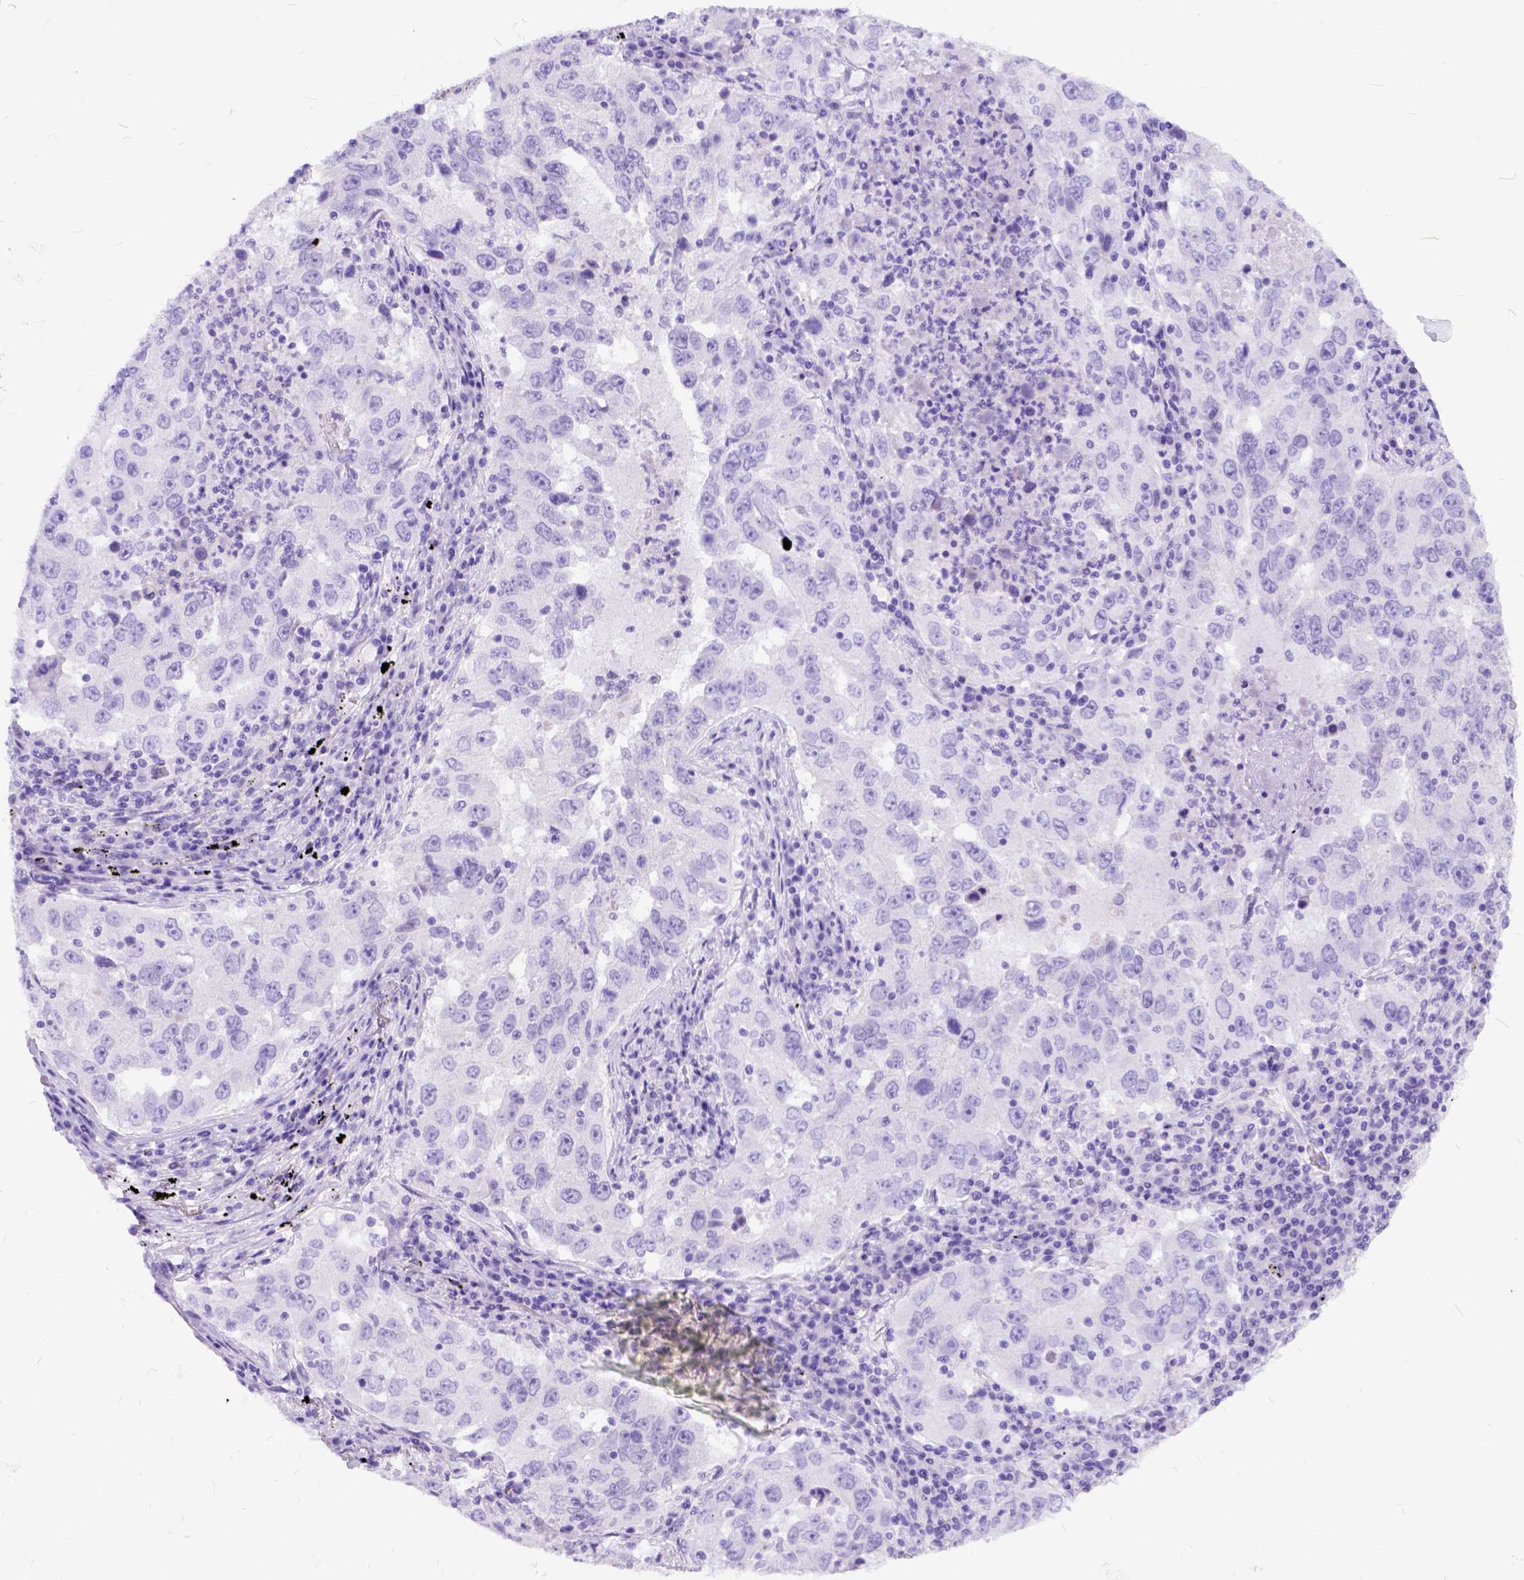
{"staining": {"intensity": "negative", "quantity": "none", "location": "none"}, "tissue": "lung cancer", "cell_type": "Tumor cells", "image_type": "cancer", "snomed": [{"axis": "morphology", "description": "Adenocarcinoma, NOS"}, {"axis": "topography", "description": "Lung"}], "caption": "Immunohistochemistry of lung cancer (adenocarcinoma) demonstrates no expression in tumor cells.", "gene": "C1QTNF3", "patient": {"sex": "male", "age": 73}}